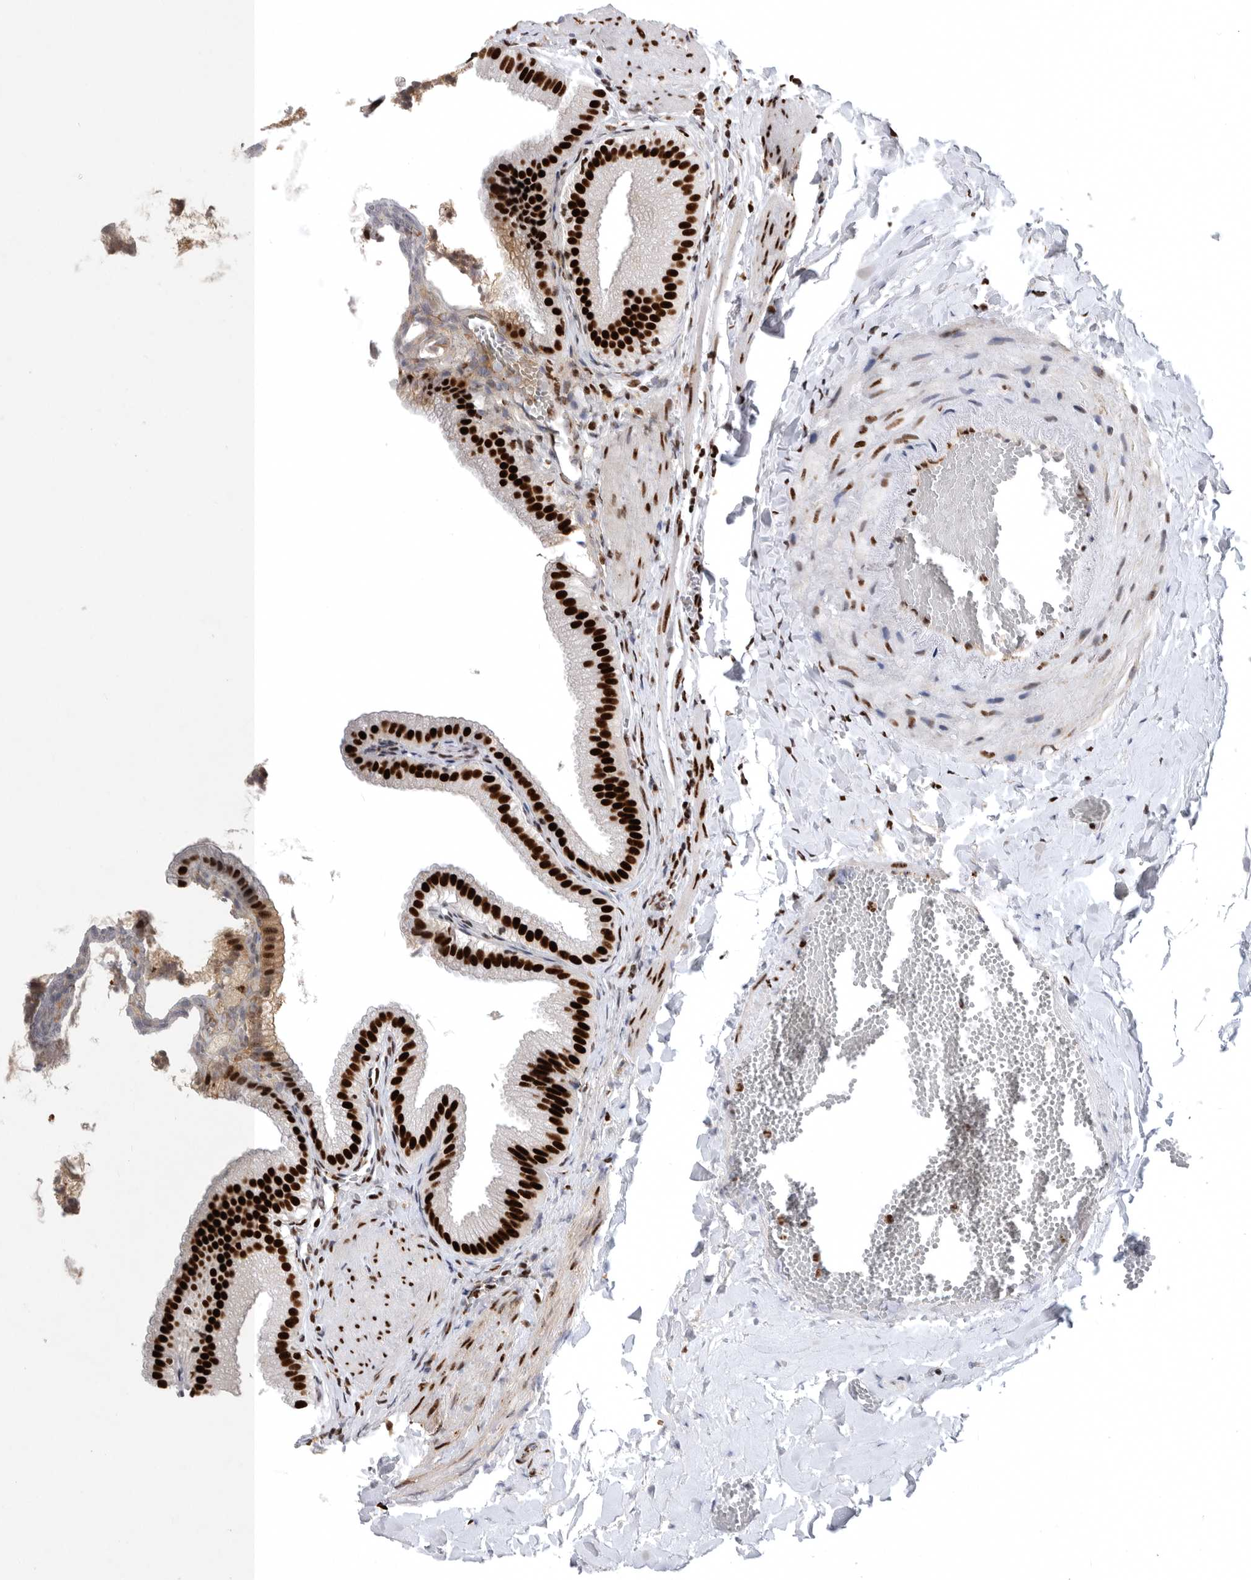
{"staining": {"intensity": "strong", "quantity": ">75%", "location": "nuclear"}, "tissue": "gallbladder", "cell_type": "Glandular cells", "image_type": "normal", "snomed": [{"axis": "morphology", "description": "Normal tissue, NOS"}, {"axis": "topography", "description": "Gallbladder"}], "caption": "Glandular cells exhibit high levels of strong nuclear expression in about >75% of cells in normal gallbladder.", "gene": "BCLAF1", "patient": {"sex": "male", "age": 38}}